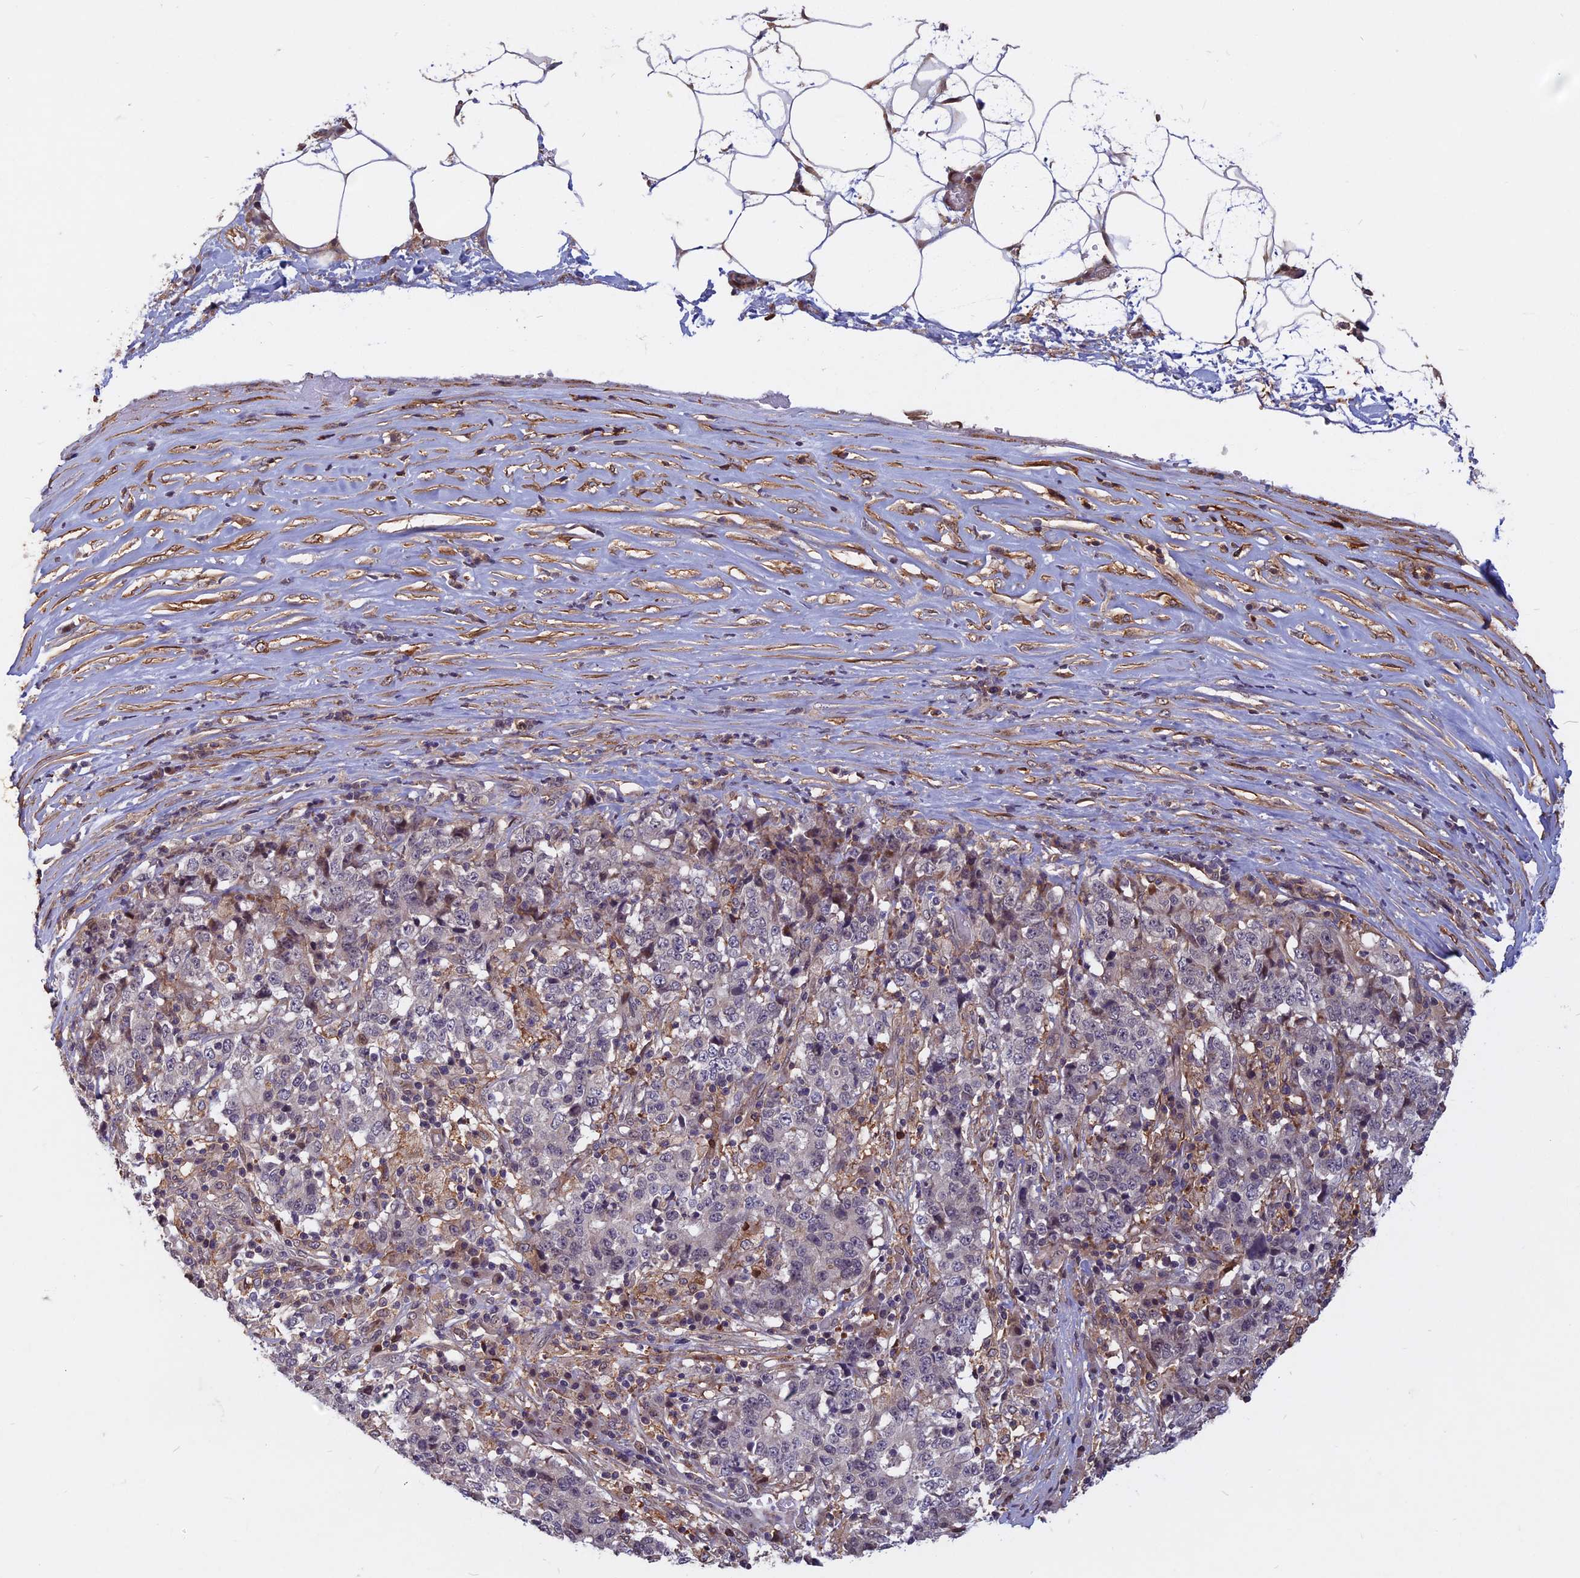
{"staining": {"intensity": "negative", "quantity": "none", "location": "none"}, "tissue": "stomach cancer", "cell_type": "Tumor cells", "image_type": "cancer", "snomed": [{"axis": "morphology", "description": "Adenocarcinoma, NOS"}, {"axis": "topography", "description": "Stomach"}], "caption": "Micrograph shows no protein positivity in tumor cells of adenocarcinoma (stomach) tissue.", "gene": "SPG11", "patient": {"sex": "male", "age": 59}}